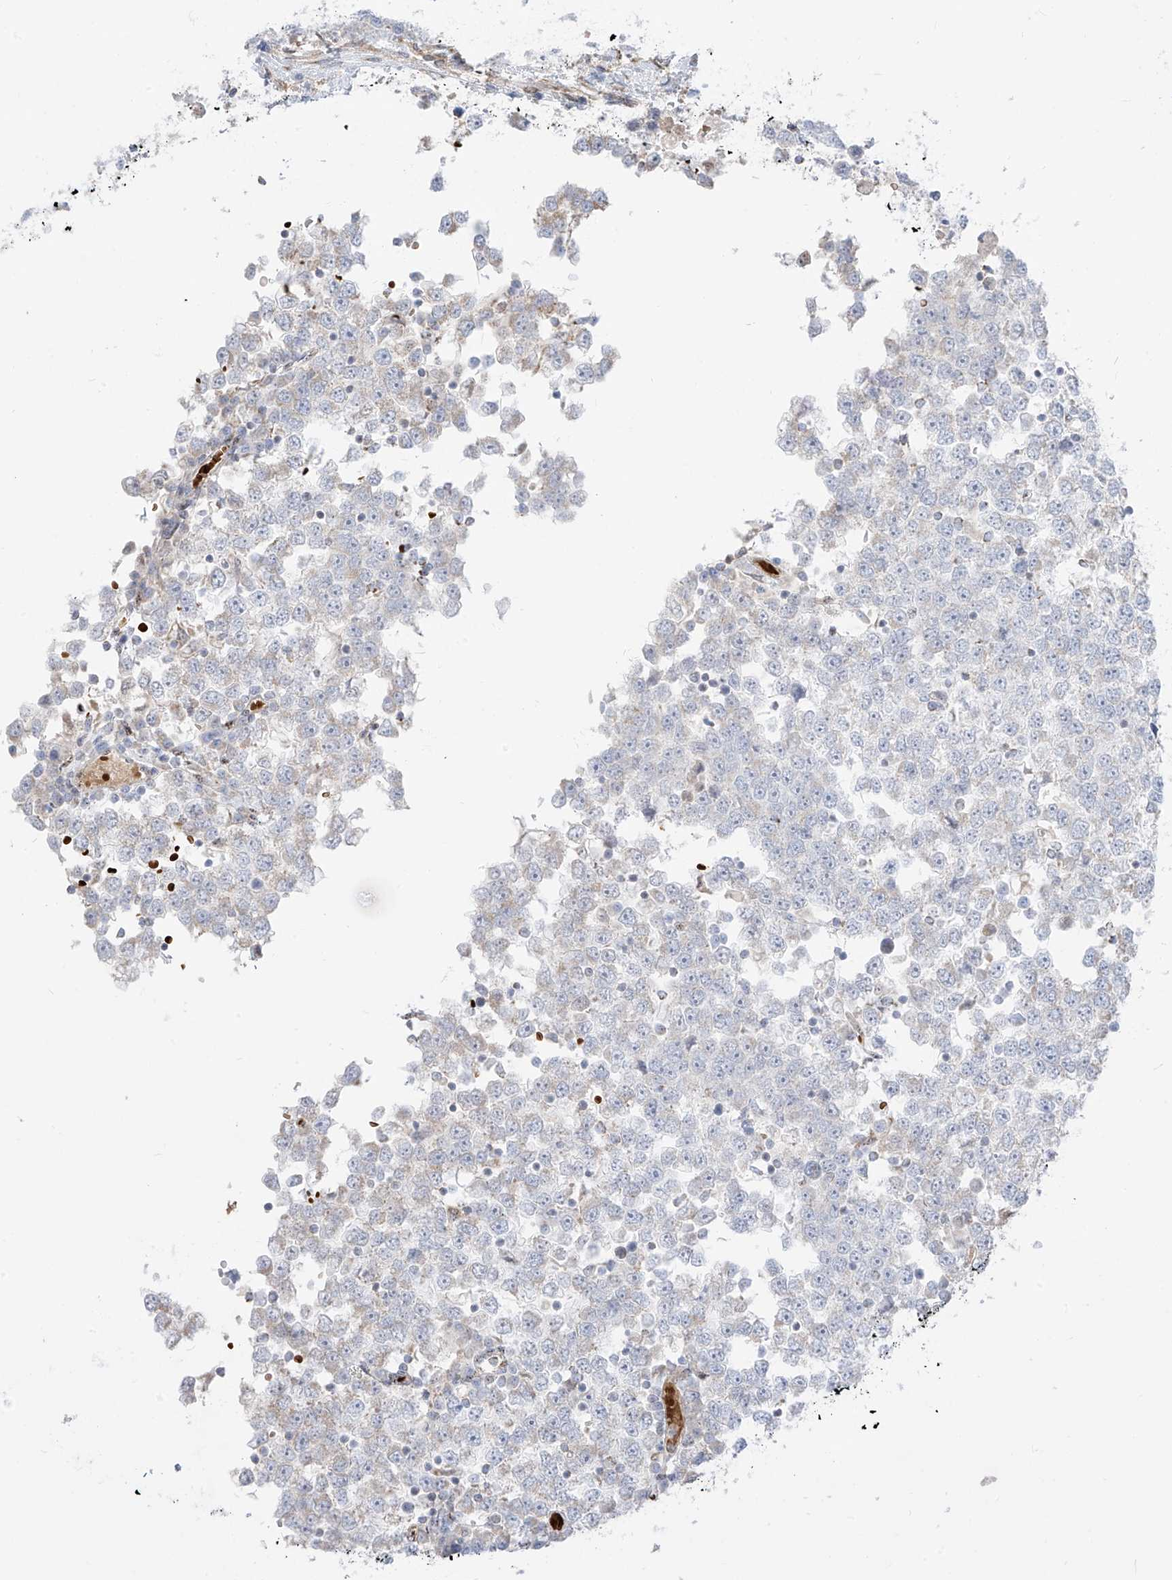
{"staining": {"intensity": "negative", "quantity": "none", "location": "none"}, "tissue": "testis cancer", "cell_type": "Tumor cells", "image_type": "cancer", "snomed": [{"axis": "morphology", "description": "Seminoma, NOS"}, {"axis": "topography", "description": "Testis"}], "caption": "The histopathology image reveals no staining of tumor cells in testis cancer.", "gene": "ARHGEF40", "patient": {"sex": "male", "age": 65}}